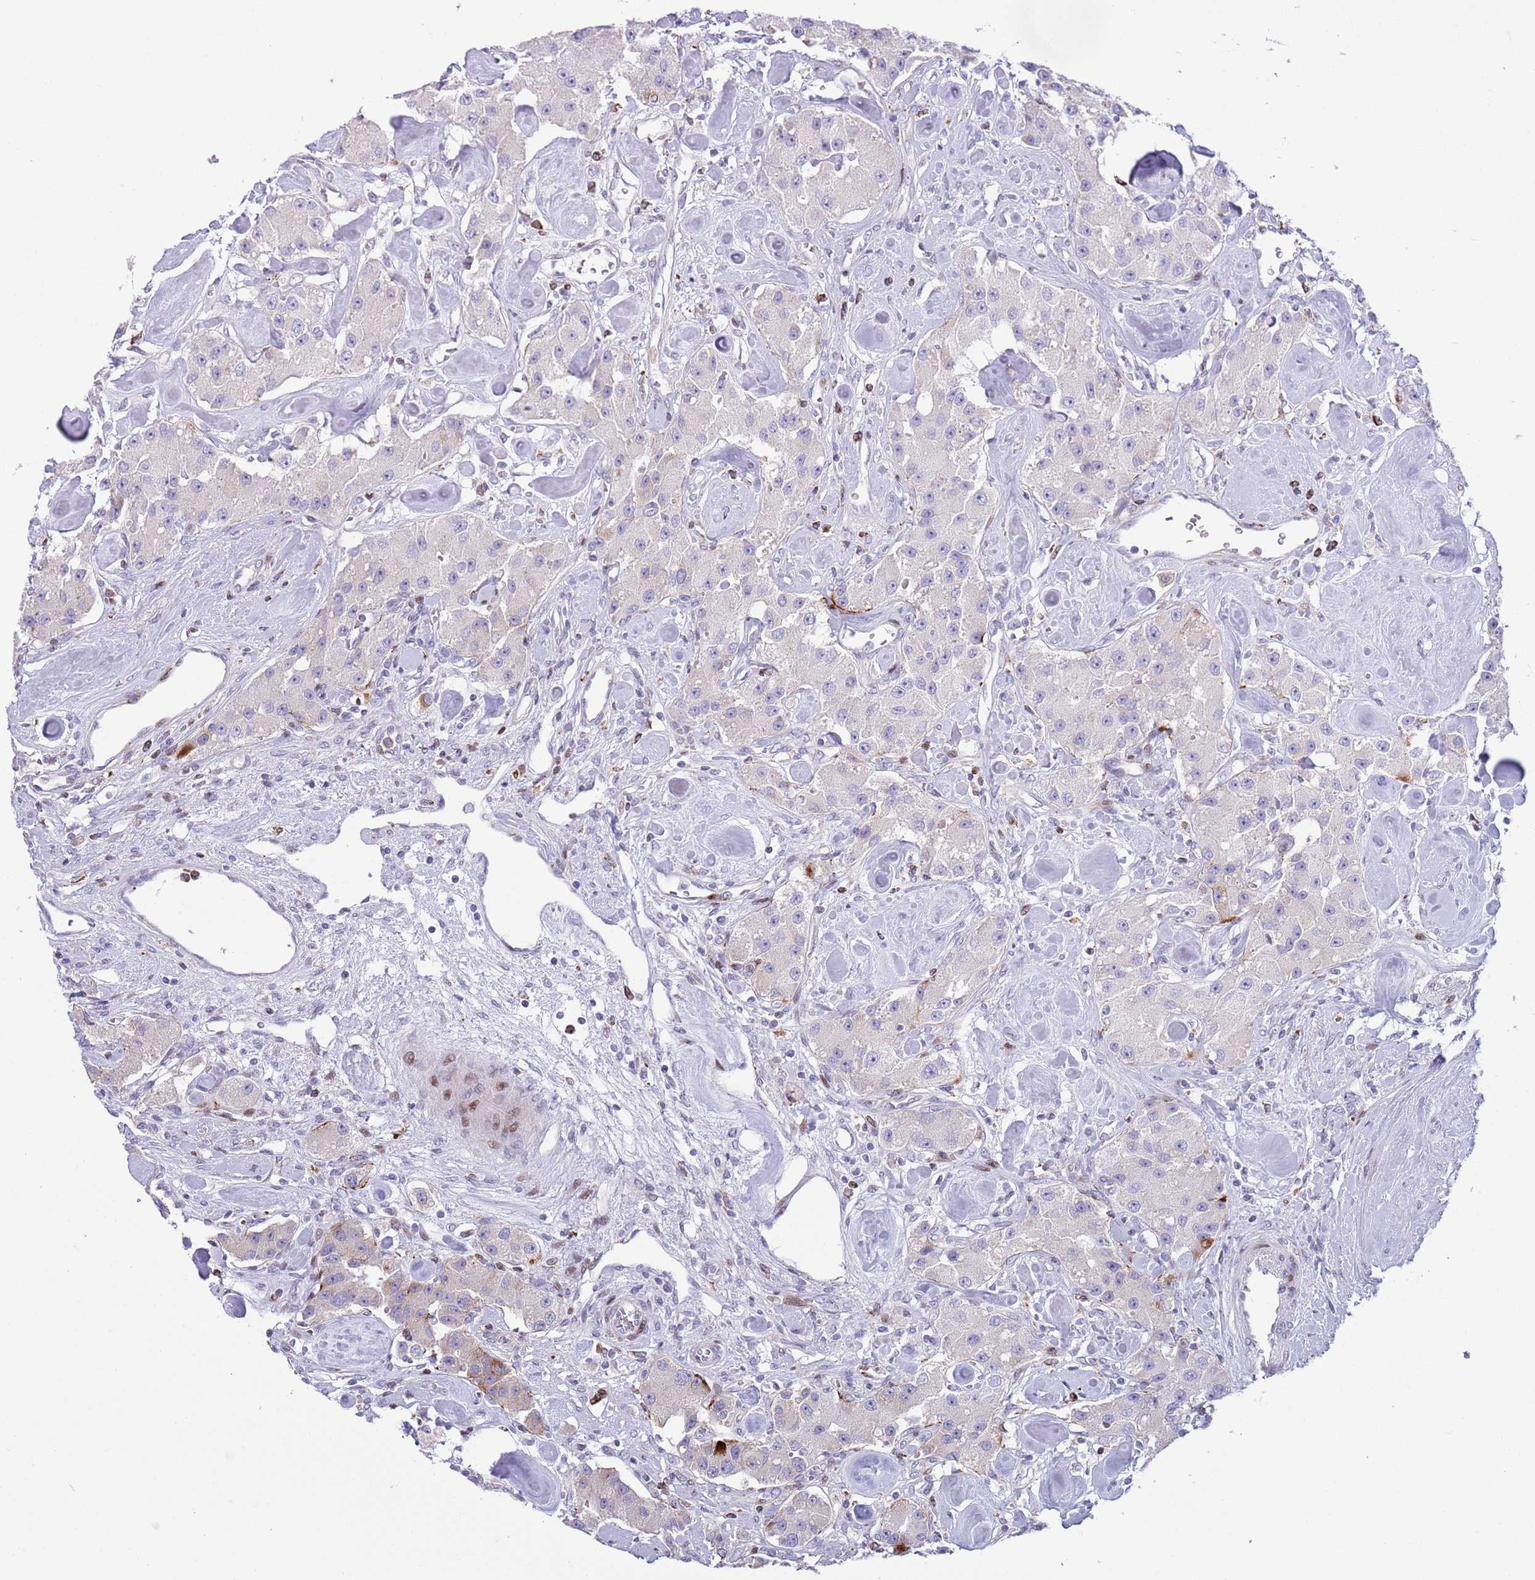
{"staining": {"intensity": "negative", "quantity": "none", "location": "none"}, "tissue": "carcinoid", "cell_type": "Tumor cells", "image_type": "cancer", "snomed": [{"axis": "morphology", "description": "Carcinoid, malignant, NOS"}, {"axis": "topography", "description": "Pancreas"}], "caption": "High power microscopy image of an immunohistochemistry micrograph of carcinoid, revealing no significant positivity in tumor cells.", "gene": "ANO8", "patient": {"sex": "male", "age": 41}}